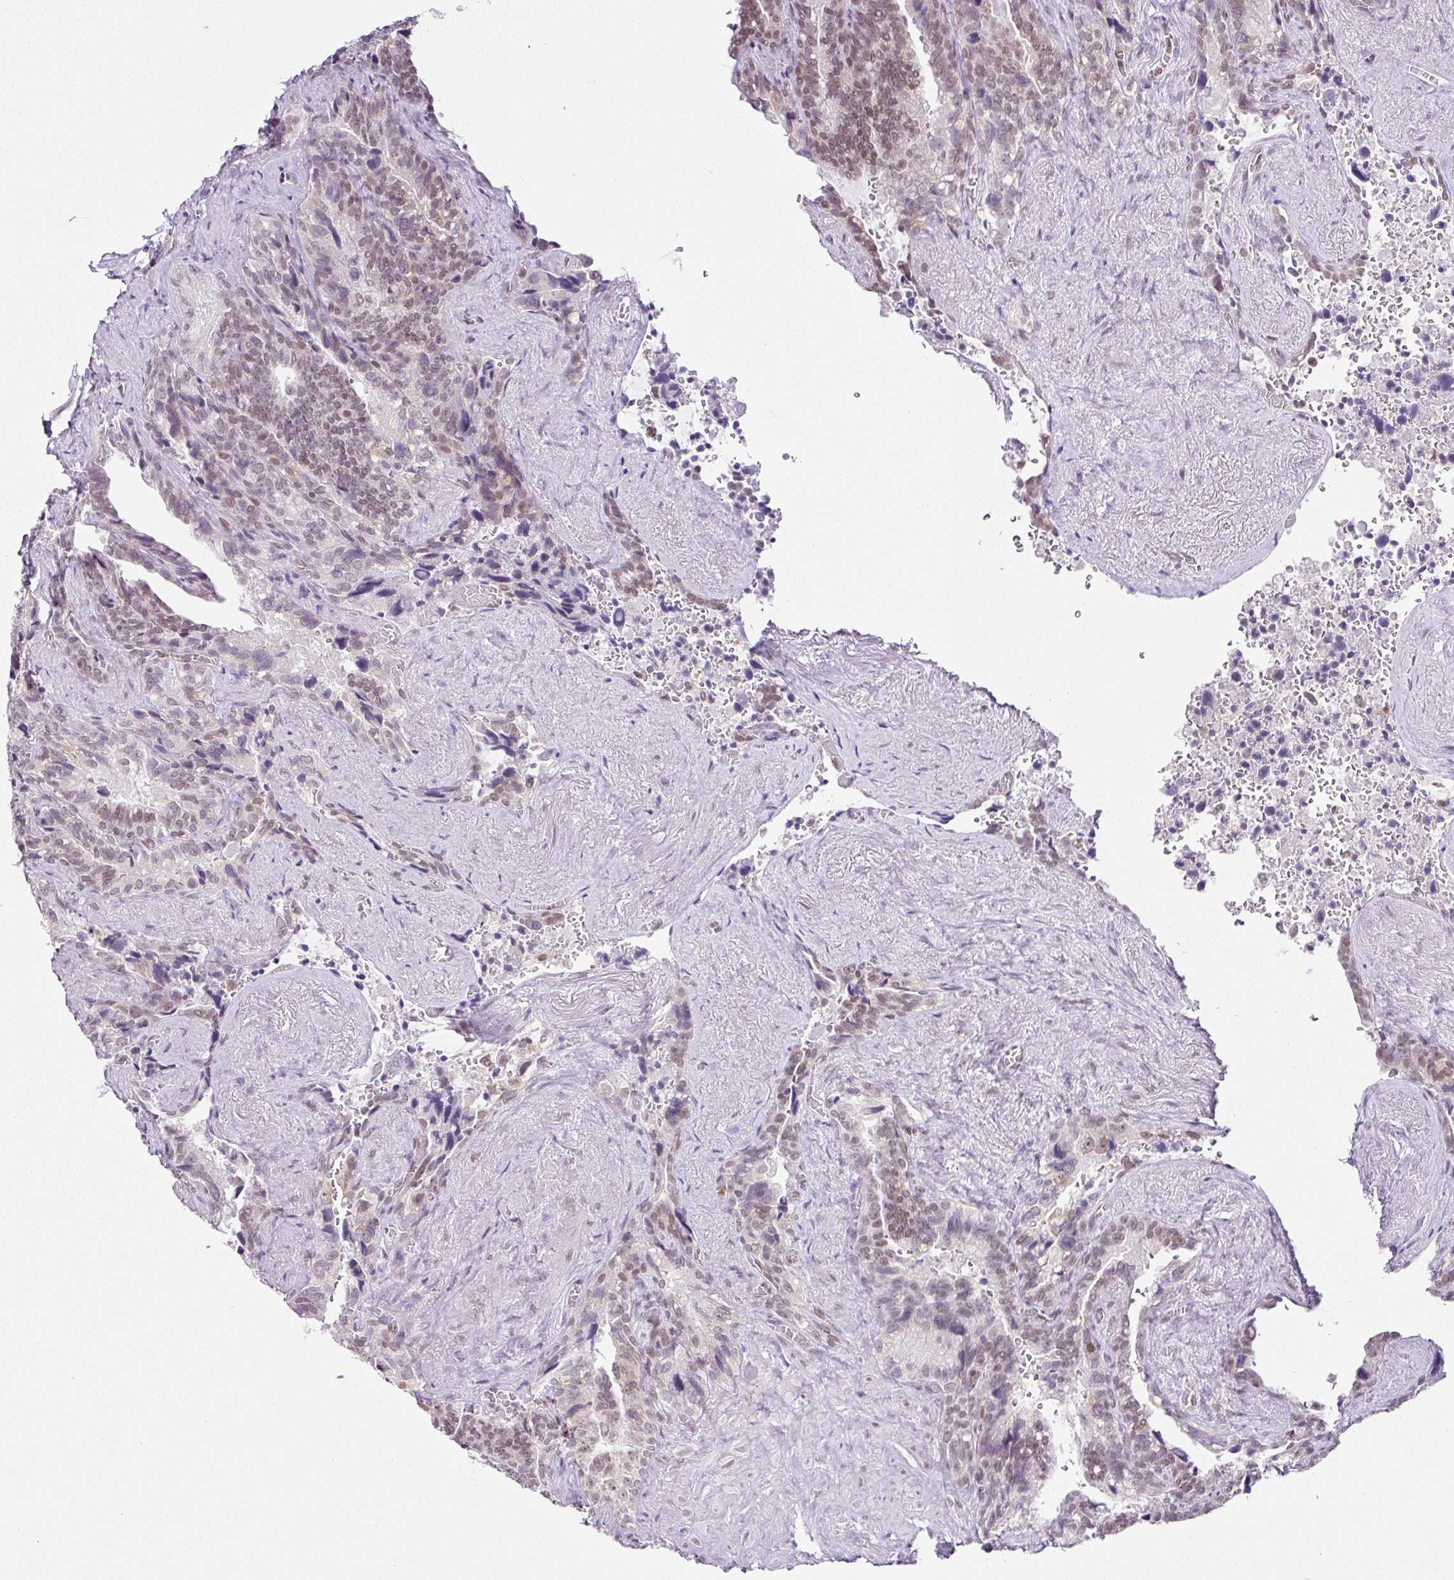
{"staining": {"intensity": "weak", "quantity": "25%-75%", "location": "nuclear"}, "tissue": "seminal vesicle", "cell_type": "Glandular cells", "image_type": "normal", "snomed": [{"axis": "morphology", "description": "Normal tissue, NOS"}, {"axis": "topography", "description": "Seminal veicle"}], "caption": "A high-resolution photomicrograph shows immunohistochemistry staining of benign seminal vesicle, which exhibits weak nuclear expression in approximately 25%-75% of glandular cells. (brown staining indicates protein expression, while blue staining denotes nuclei).", "gene": "FAM32A", "patient": {"sex": "male", "age": 68}}